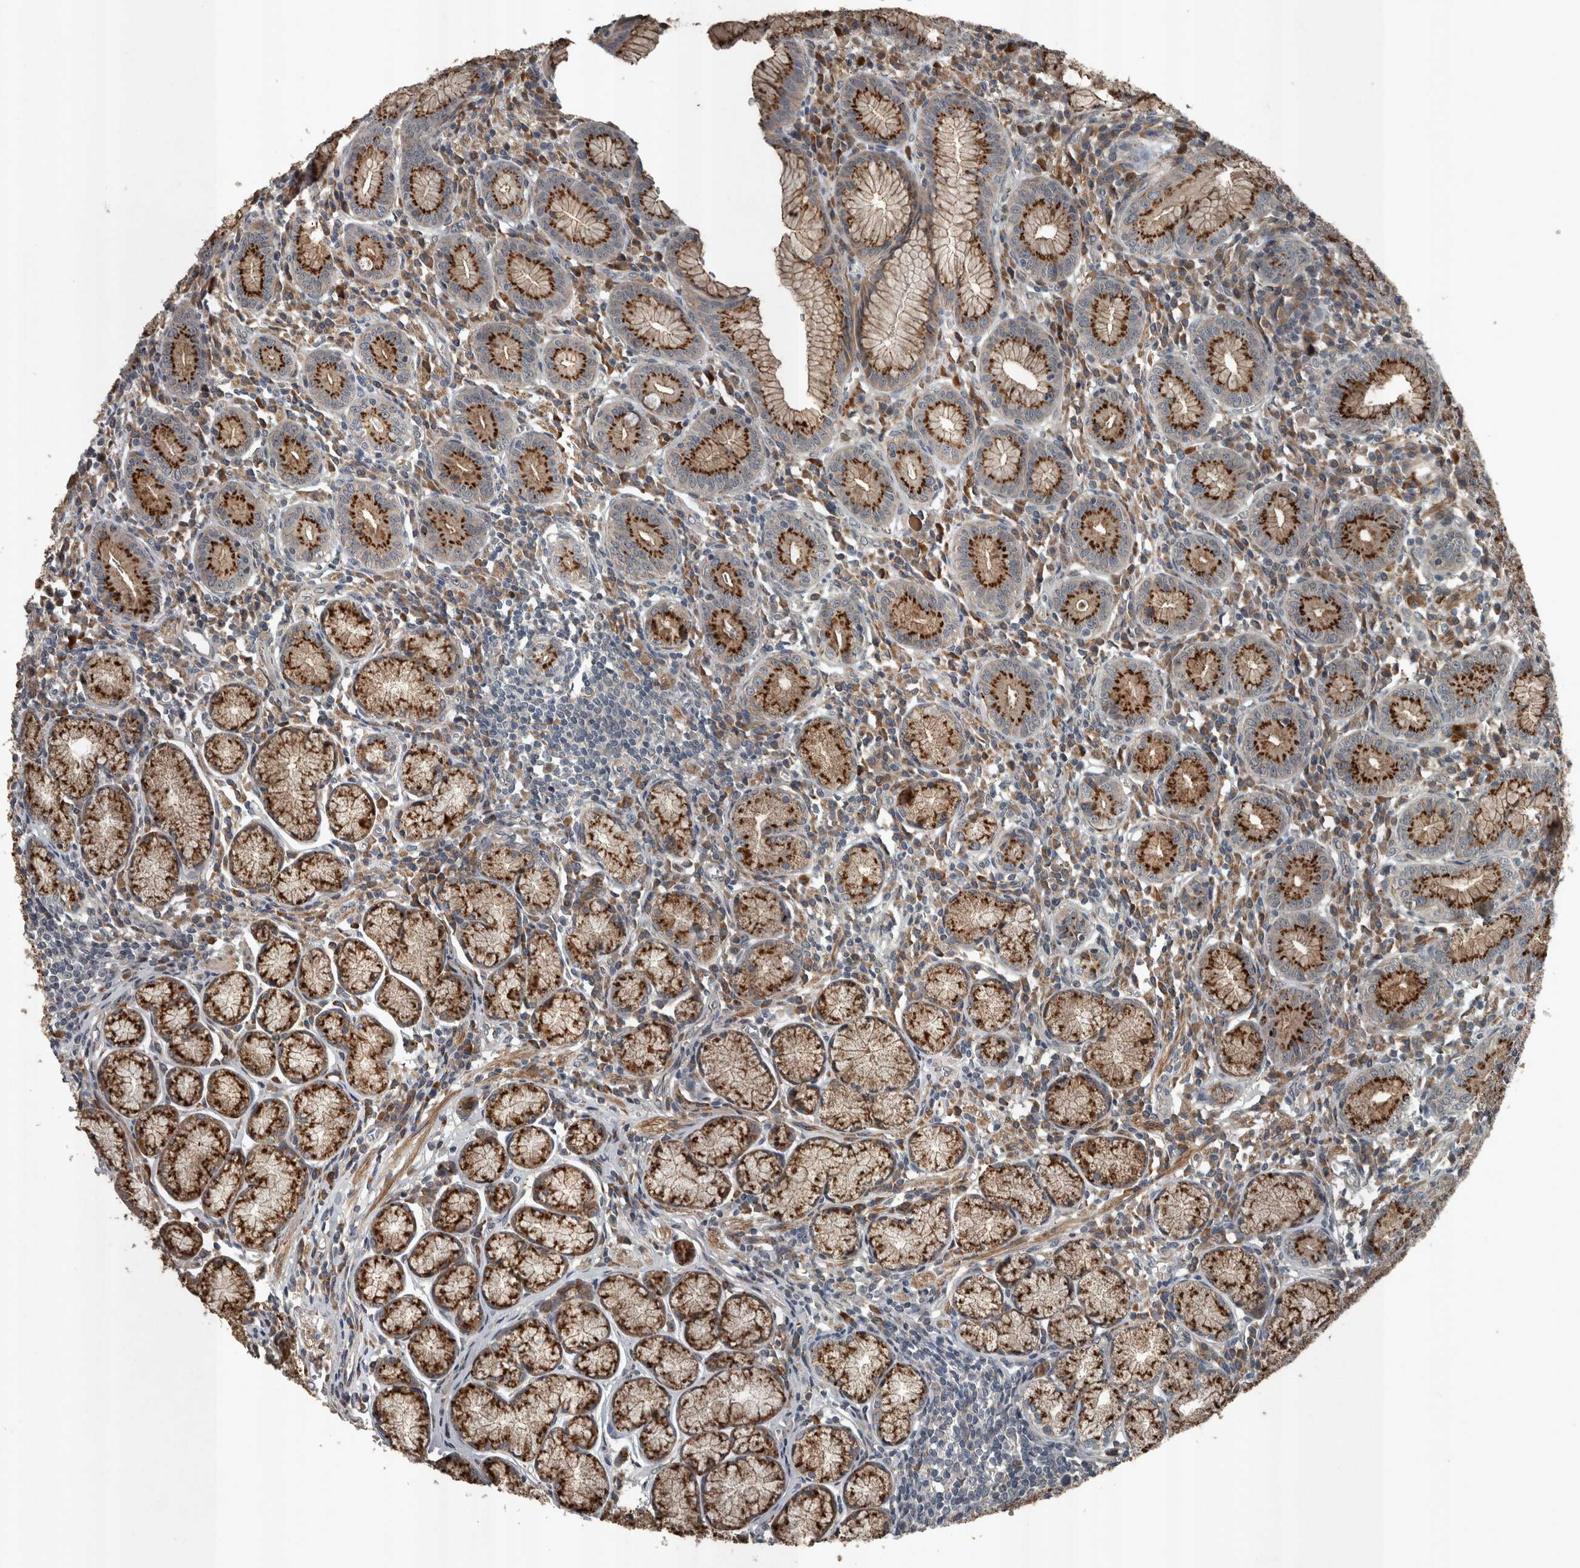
{"staining": {"intensity": "strong", "quantity": ">75%", "location": "cytoplasmic/membranous"}, "tissue": "stomach", "cell_type": "Glandular cells", "image_type": "normal", "snomed": [{"axis": "morphology", "description": "Normal tissue, NOS"}, {"axis": "topography", "description": "Stomach"}], "caption": "IHC image of benign human stomach stained for a protein (brown), which displays high levels of strong cytoplasmic/membranous positivity in approximately >75% of glandular cells.", "gene": "ZNF345", "patient": {"sex": "male", "age": 55}}